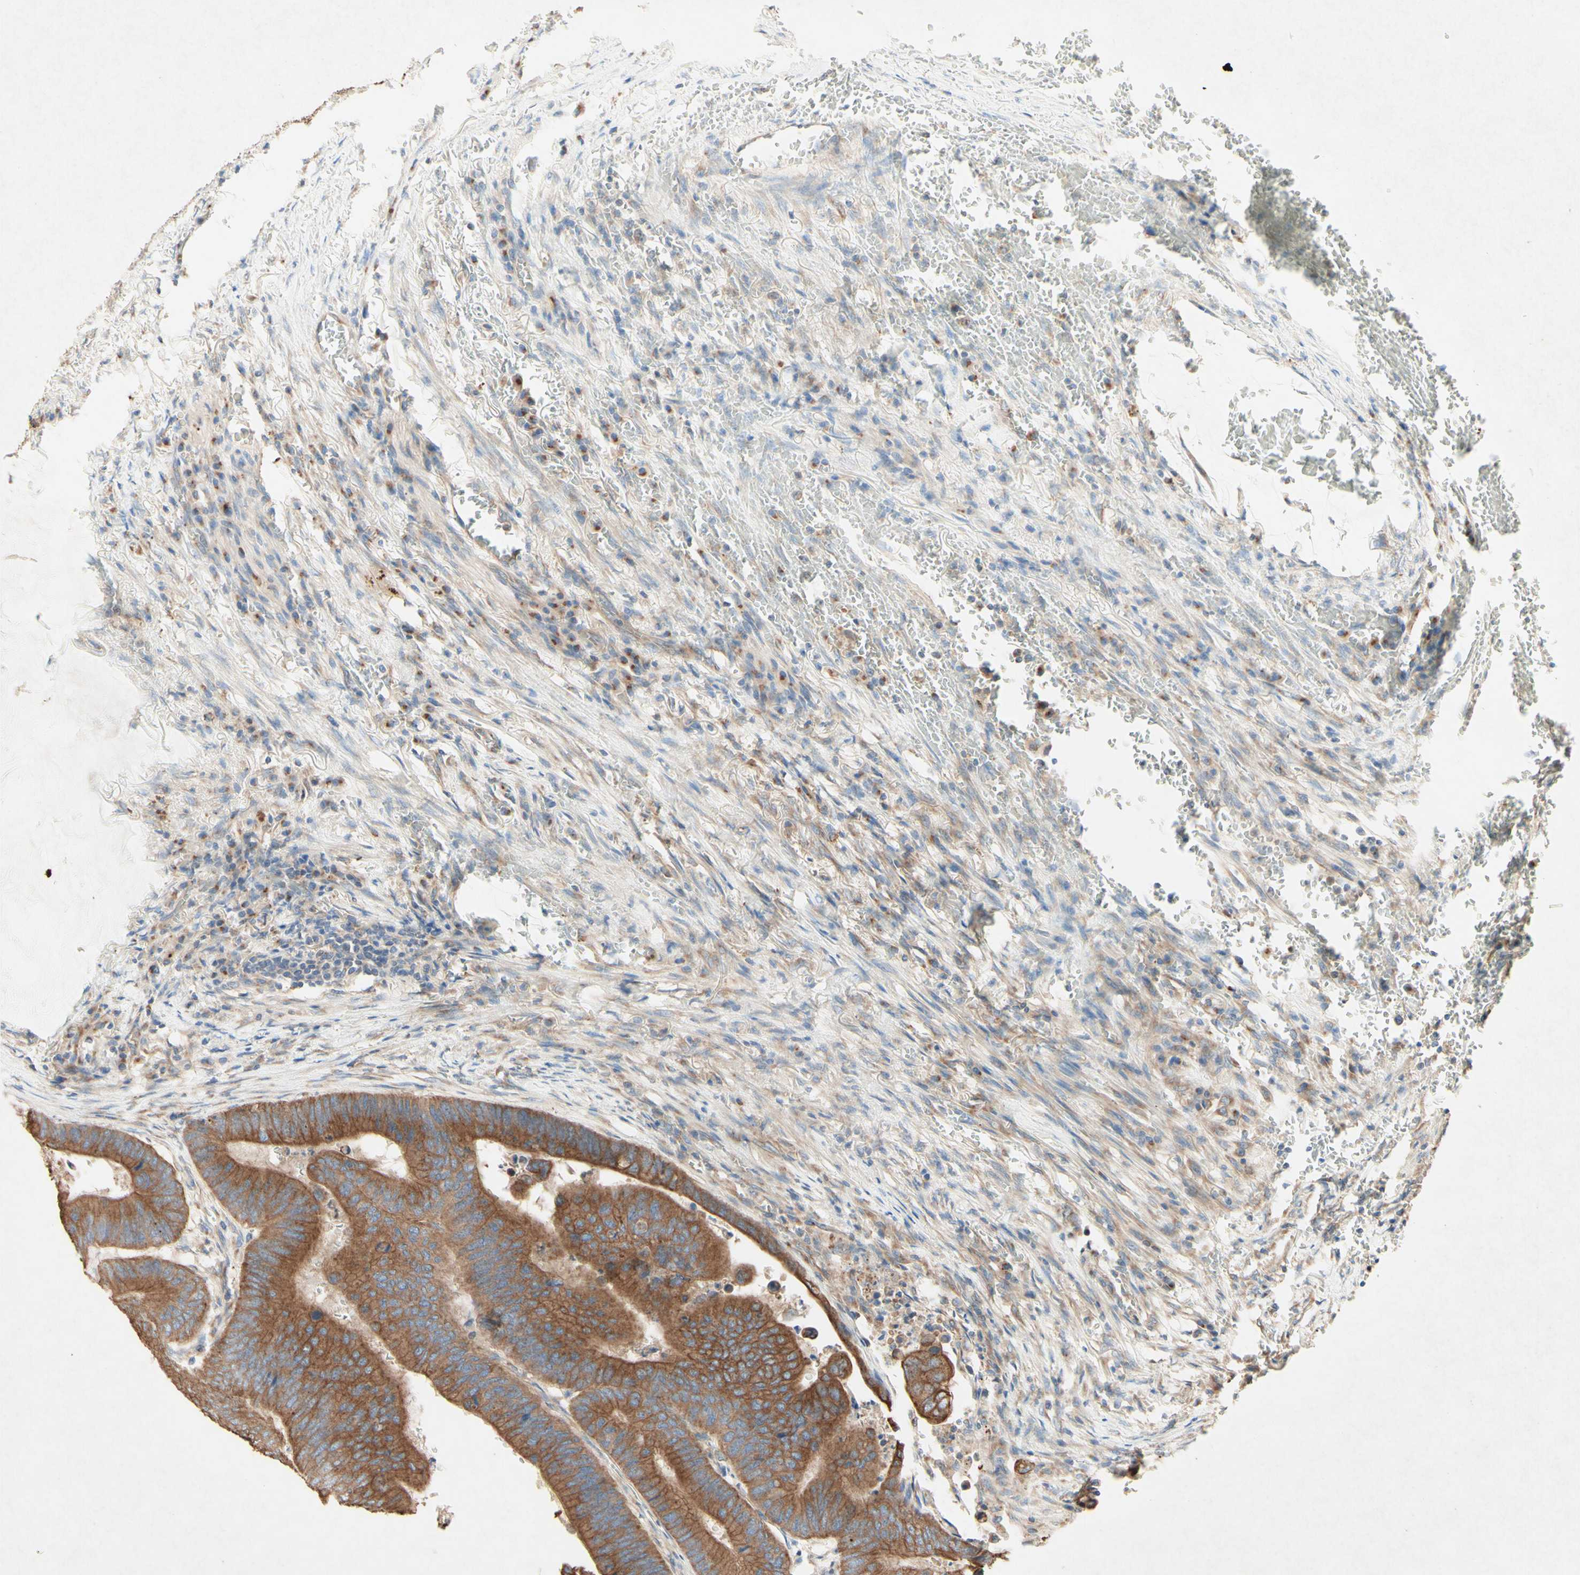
{"staining": {"intensity": "moderate", "quantity": ">75%", "location": "cytoplasmic/membranous"}, "tissue": "colorectal cancer", "cell_type": "Tumor cells", "image_type": "cancer", "snomed": [{"axis": "morphology", "description": "Normal tissue, NOS"}, {"axis": "morphology", "description": "Adenocarcinoma, NOS"}, {"axis": "topography", "description": "Rectum"}, {"axis": "topography", "description": "Peripheral nerve tissue"}], "caption": "Protein expression analysis of human colorectal cancer reveals moderate cytoplasmic/membranous staining in approximately >75% of tumor cells.", "gene": "MTM1", "patient": {"sex": "male", "age": 92}}